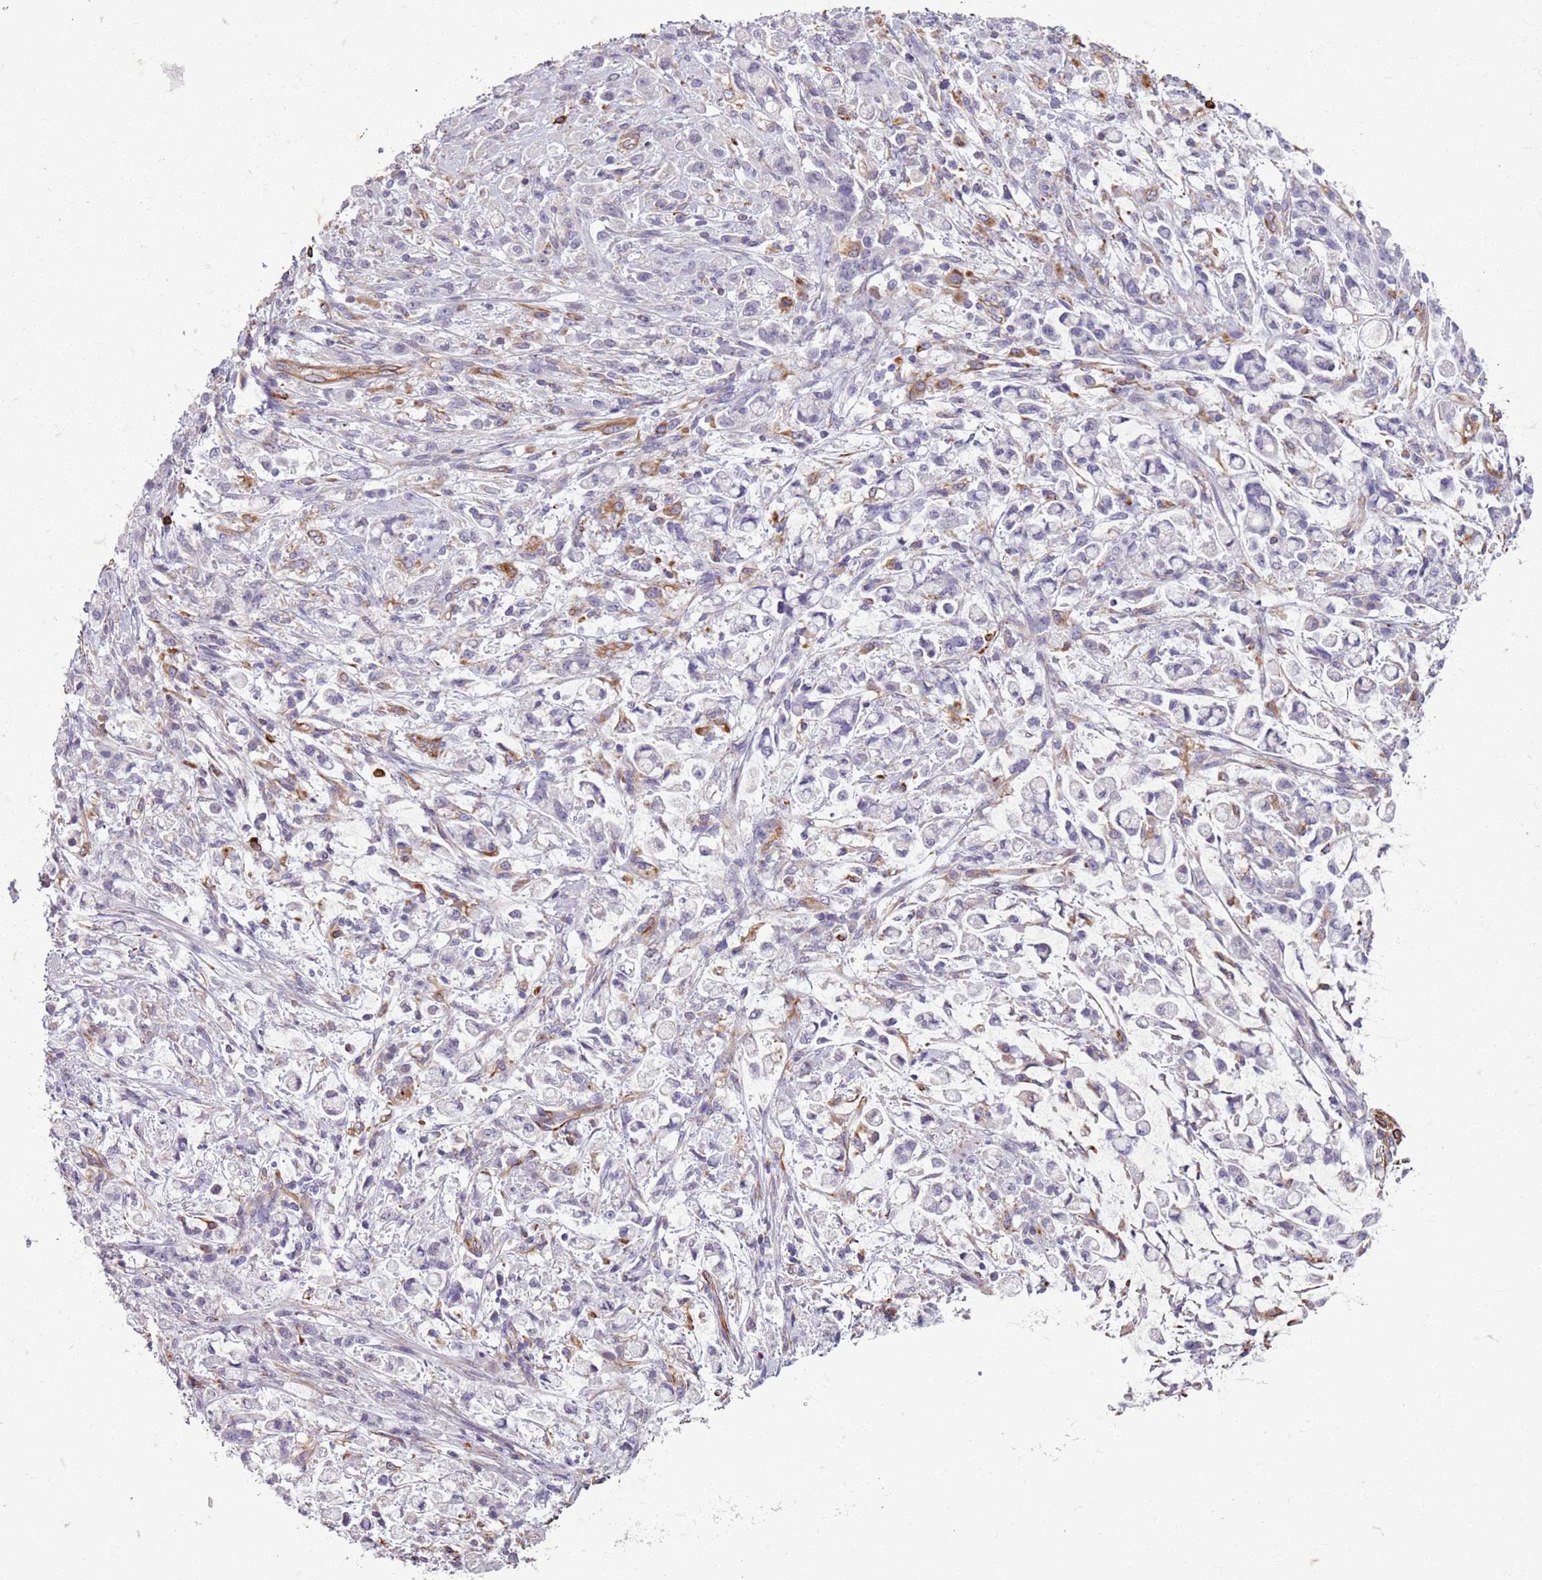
{"staining": {"intensity": "negative", "quantity": "none", "location": "none"}, "tissue": "stomach cancer", "cell_type": "Tumor cells", "image_type": "cancer", "snomed": [{"axis": "morphology", "description": "Adenocarcinoma, NOS"}, {"axis": "topography", "description": "Stomach"}], "caption": "The image shows no significant staining in tumor cells of stomach cancer (adenocarcinoma).", "gene": "TAS2R38", "patient": {"sex": "female", "age": 60}}